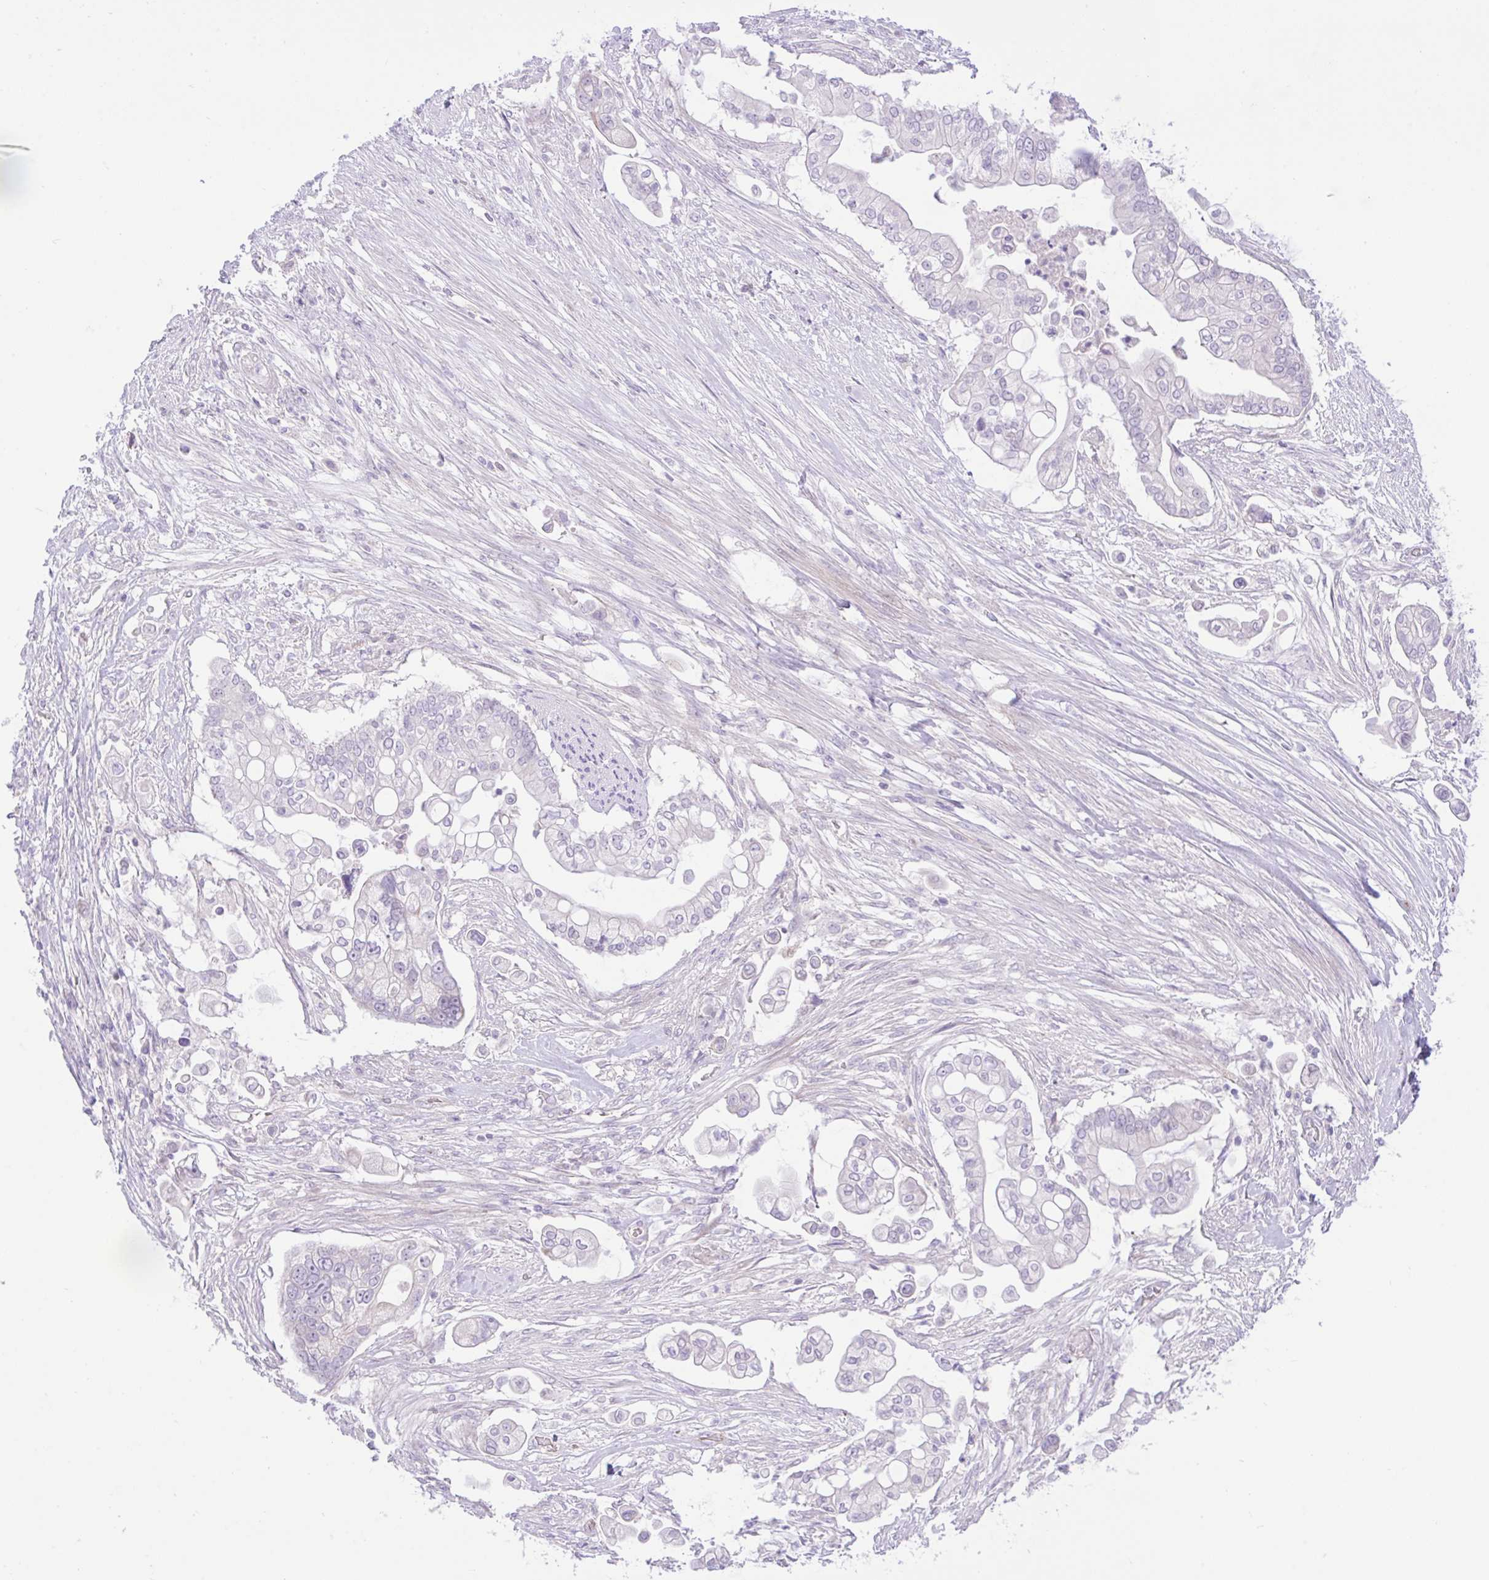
{"staining": {"intensity": "negative", "quantity": "none", "location": "none"}, "tissue": "pancreatic cancer", "cell_type": "Tumor cells", "image_type": "cancer", "snomed": [{"axis": "morphology", "description": "Adenocarcinoma, NOS"}, {"axis": "topography", "description": "Pancreas"}], "caption": "The IHC histopathology image has no significant expression in tumor cells of pancreatic cancer tissue. (Stains: DAB immunohistochemistry with hematoxylin counter stain, Microscopy: brightfield microscopy at high magnification).", "gene": "ZNF101", "patient": {"sex": "female", "age": 69}}